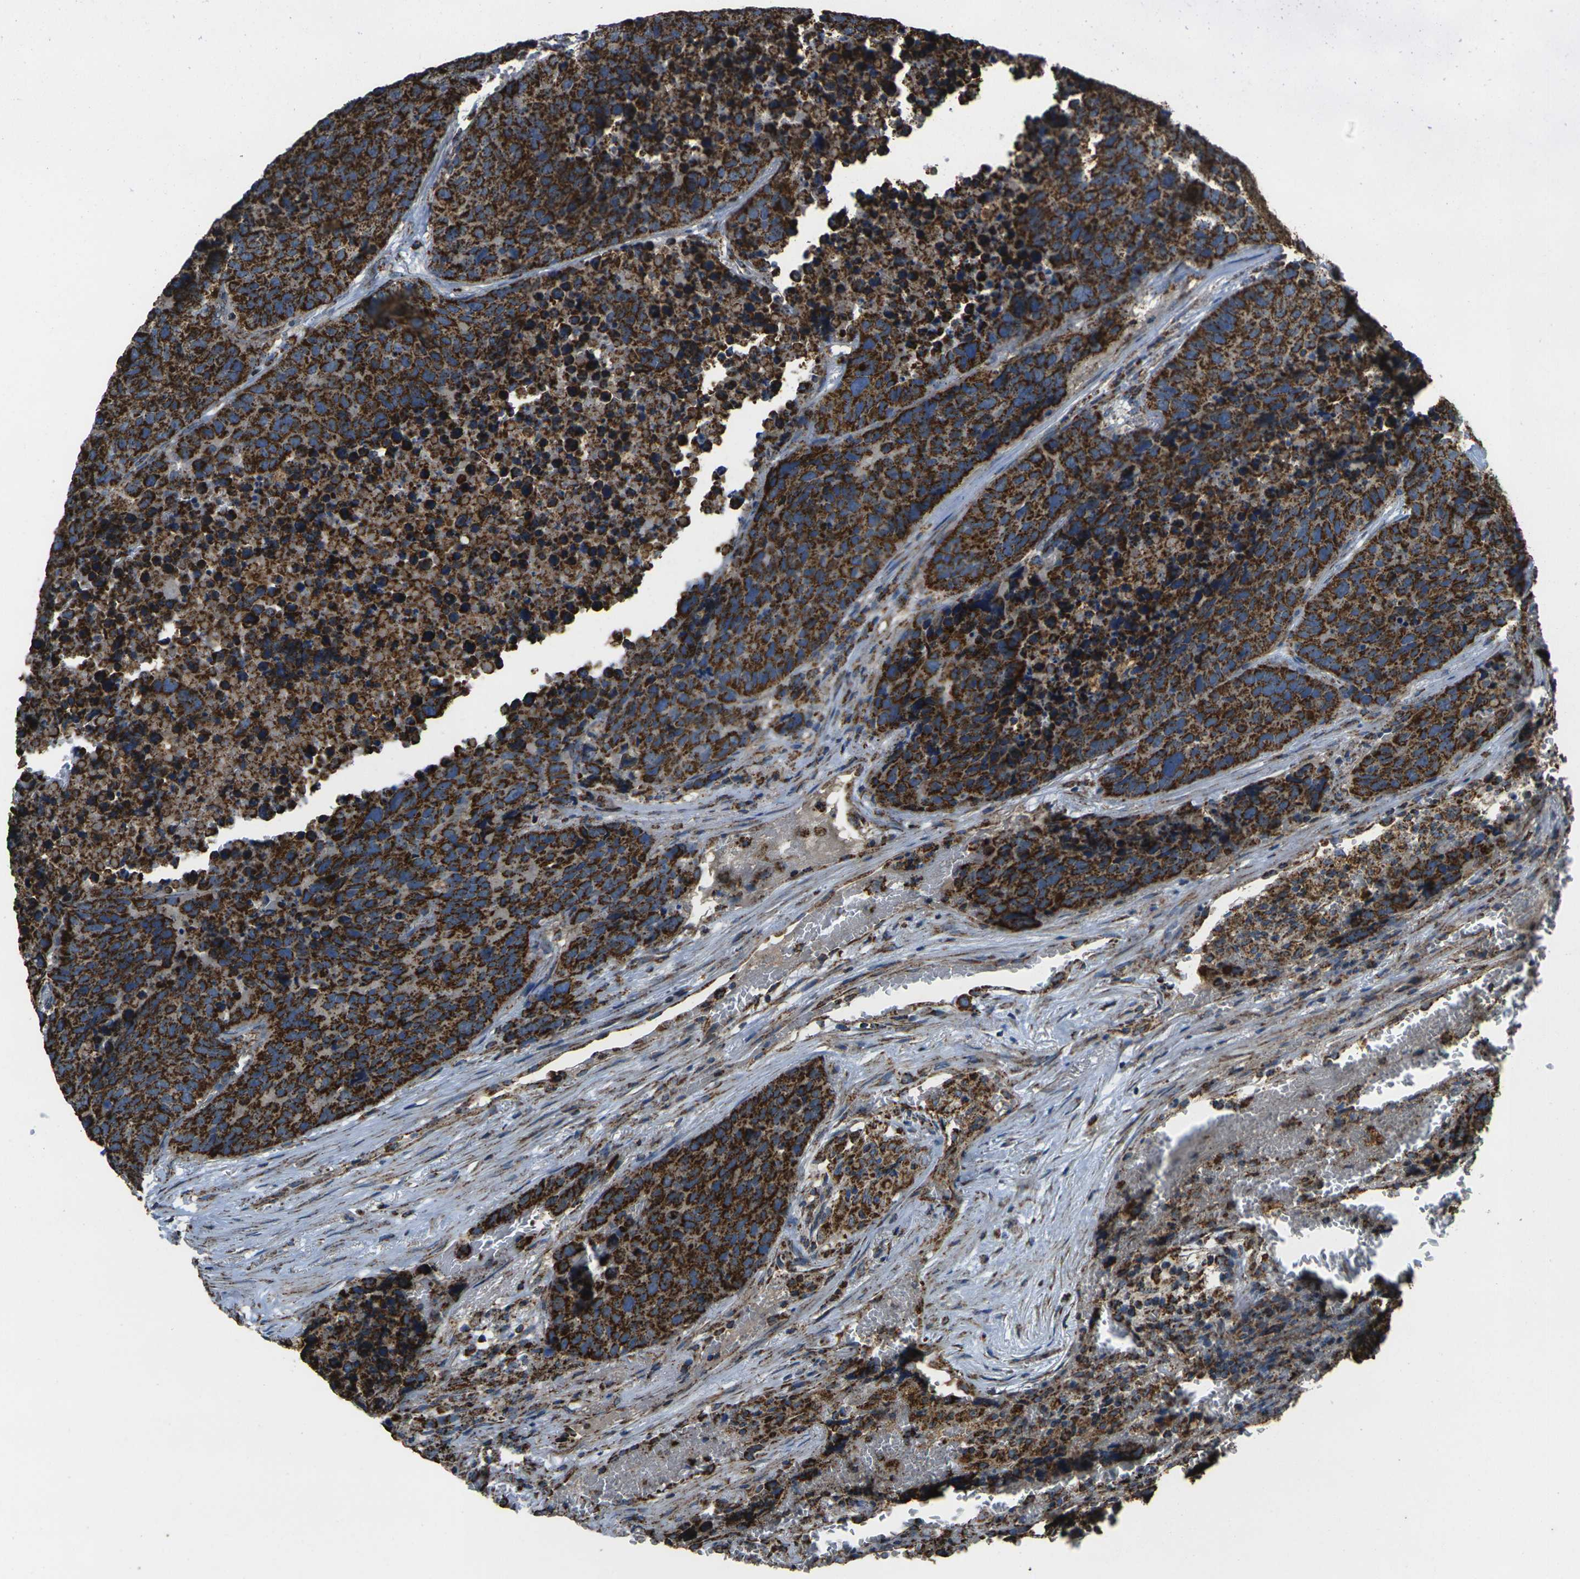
{"staining": {"intensity": "strong", "quantity": ">75%", "location": "cytoplasmic/membranous"}, "tissue": "carcinoid", "cell_type": "Tumor cells", "image_type": "cancer", "snomed": [{"axis": "morphology", "description": "Carcinoid, malignant, NOS"}, {"axis": "topography", "description": "Lung"}], "caption": "This photomicrograph demonstrates IHC staining of human carcinoid, with high strong cytoplasmic/membranous staining in about >75% of tumor cells.", "gene": "KLHL5", "patient": {"sex": "male", "age": 60}}